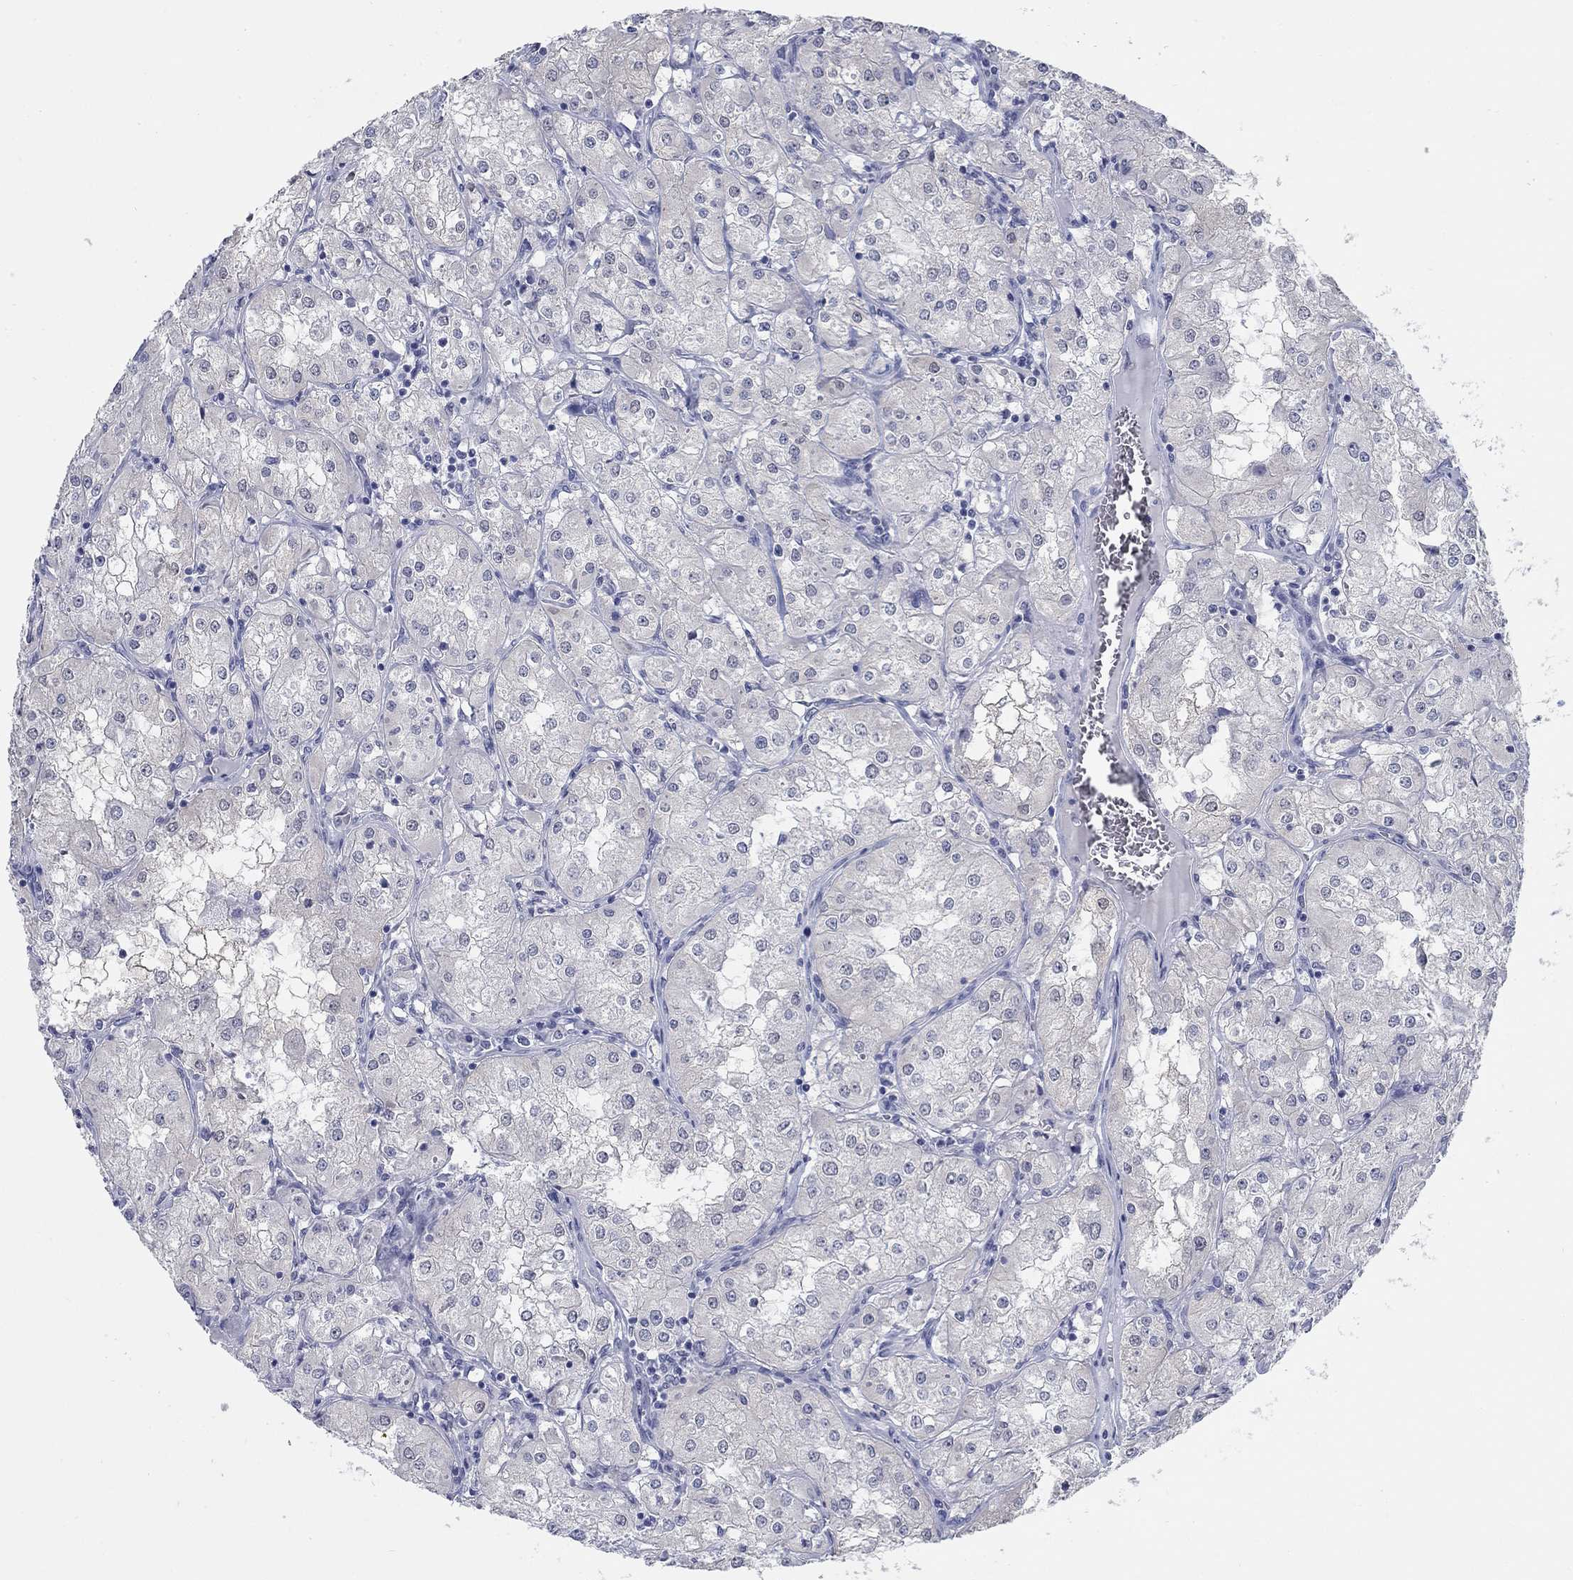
{"staining": {"intensity": "negative", "quantity": "none", "location": "none"}, "tissue": "renal cancer", "cell_type": "Tumor cells", "image_type": "cancer", "snomed": [{"axis": "morphology", "description": "Adenocarcinoma, NOS"}, {"axis": "topography", "description": "Kidney"}], "caption": "Tumor cells show no significant positivity in renal cancer.", "gene": "ATP6V1G2", "patient": {"sex": "male", "age": 77}}